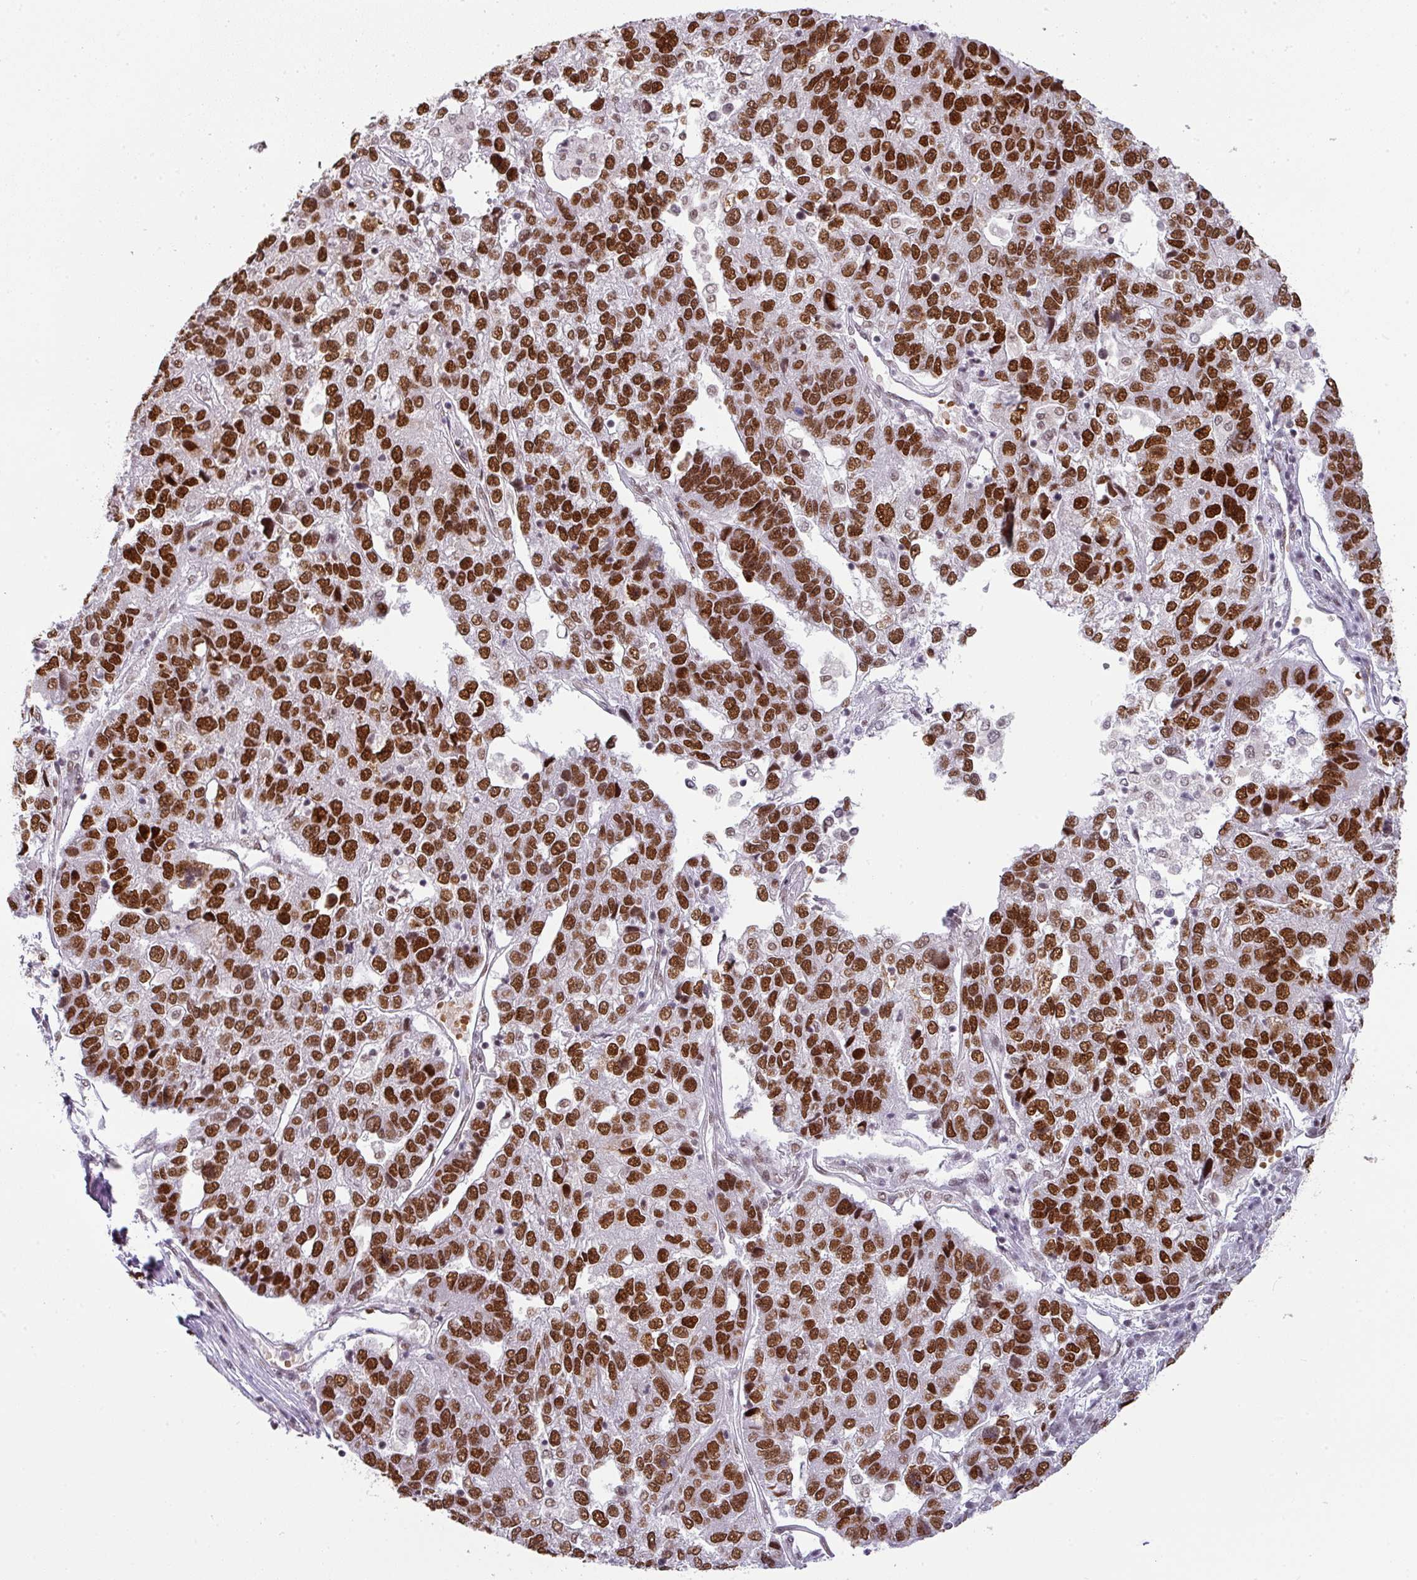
{"staining": {"intensity": "strong", "quantity": ">75%", "location": "nuclear"}, "tissue": "pancreatic cancer", "cell_type": "Tumor cells", "image_type": "cancer", "snomed": [{"axis": "morphology", "description": "Adenocarcinoma, NOS"}, {"axis": "topography", "description": "Pancreas"}], "caption": "This is an image of immunohistochemistry (IHC) staining of pancreatic cancer (adenocarcinoma), which shows strong staining in the nuclear of tumor cells.", "gene": "NCOA5", "patient": {"sex": "female", "age": 61}}